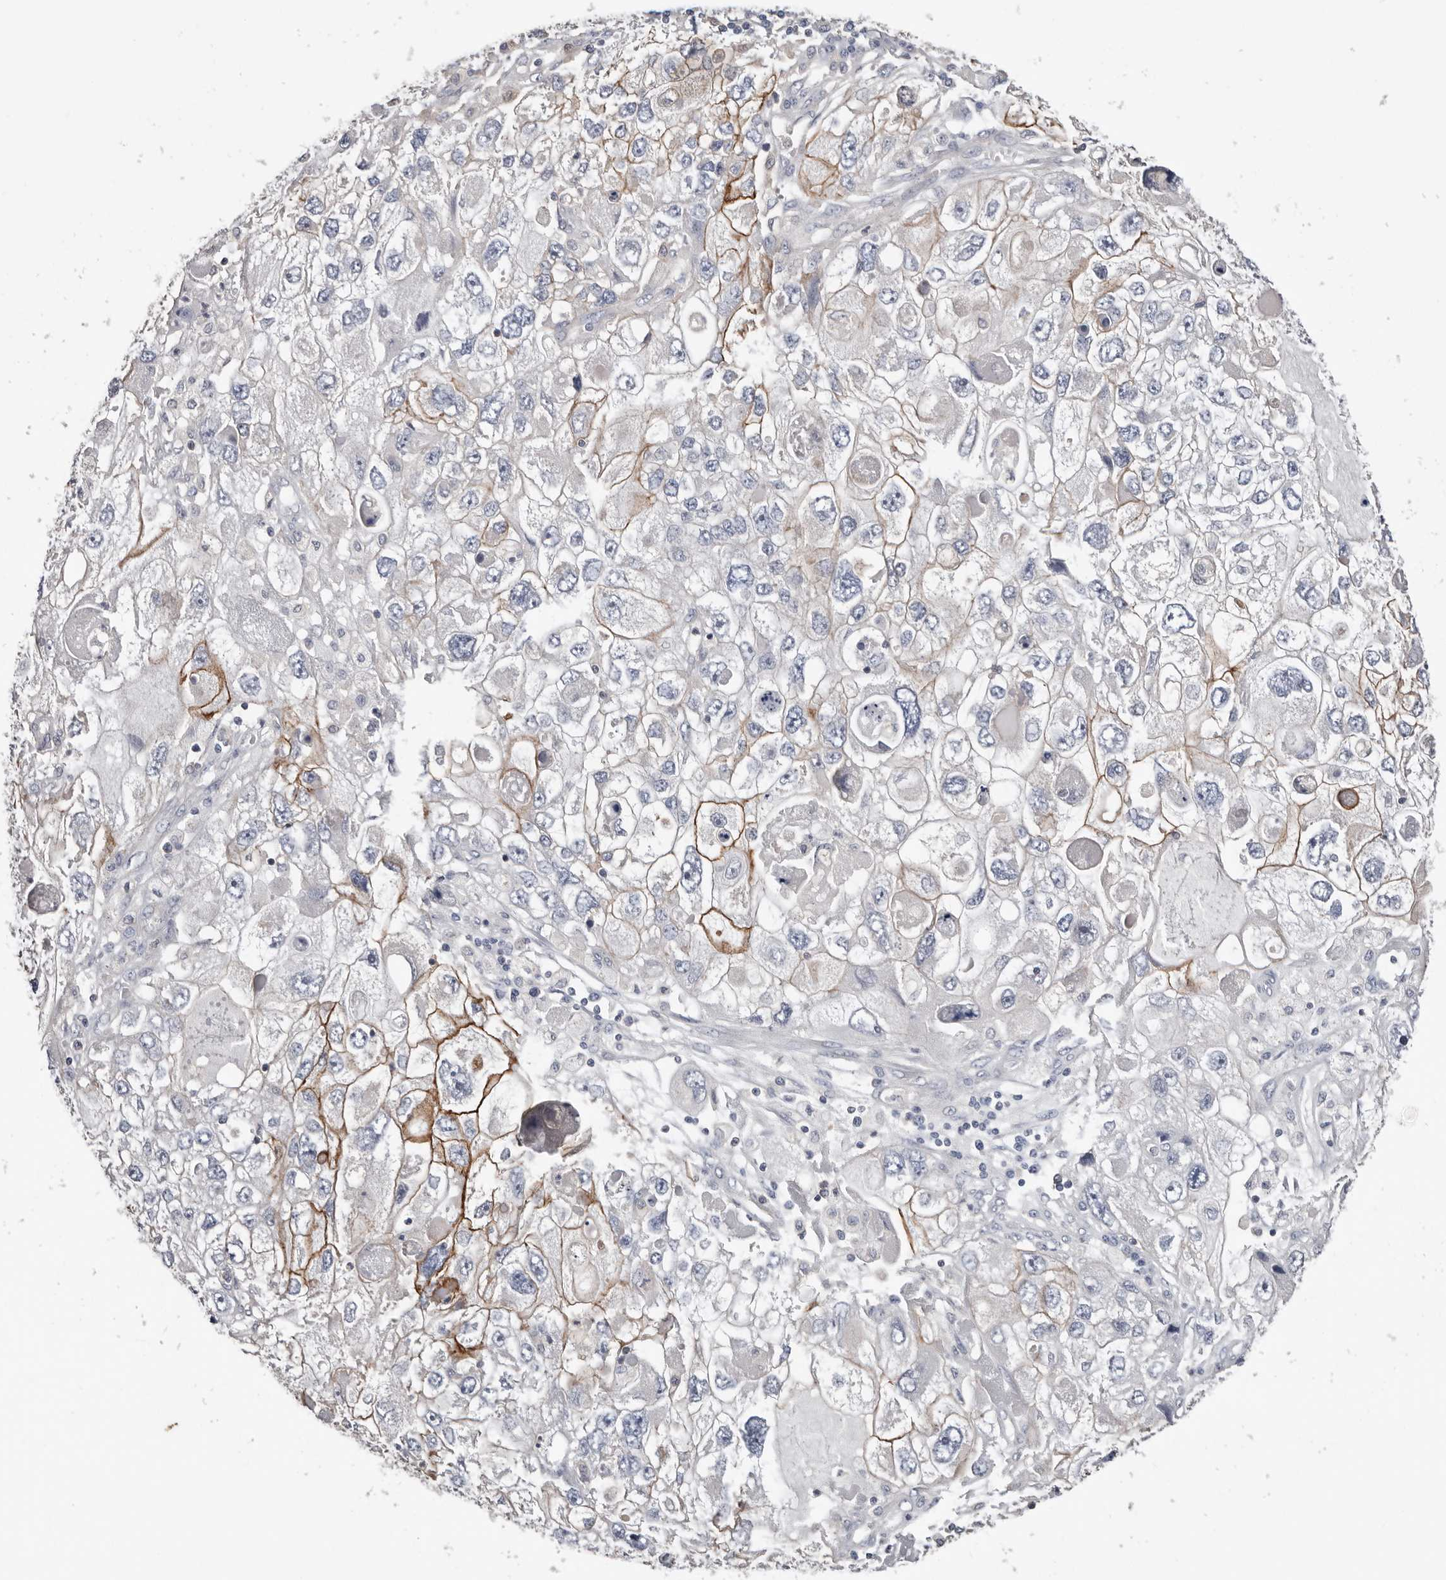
{"staining": {"intensity": "moderate", "quantity": "25%-75%", "location": "cytoplasmic/membranous"}, "tissue": "endometrial cancer", "cell_type": "Tumor cells", "image_type": "cancer", "snomed": [{"axis": "morphology", "description": "Adenocarcinoma, NOS"}, {"axis": "topography", "description": "Endometrium"}], "caption": "Immunohistochemical staining of human endometrial adenocarcinoma demonstrates medium levels of moderate cytoplasmic/membranous protein staining in about 25%-75% of tumor cells.", "gene": "S100A14", "patient": {"sex": "female", "age": 49}}